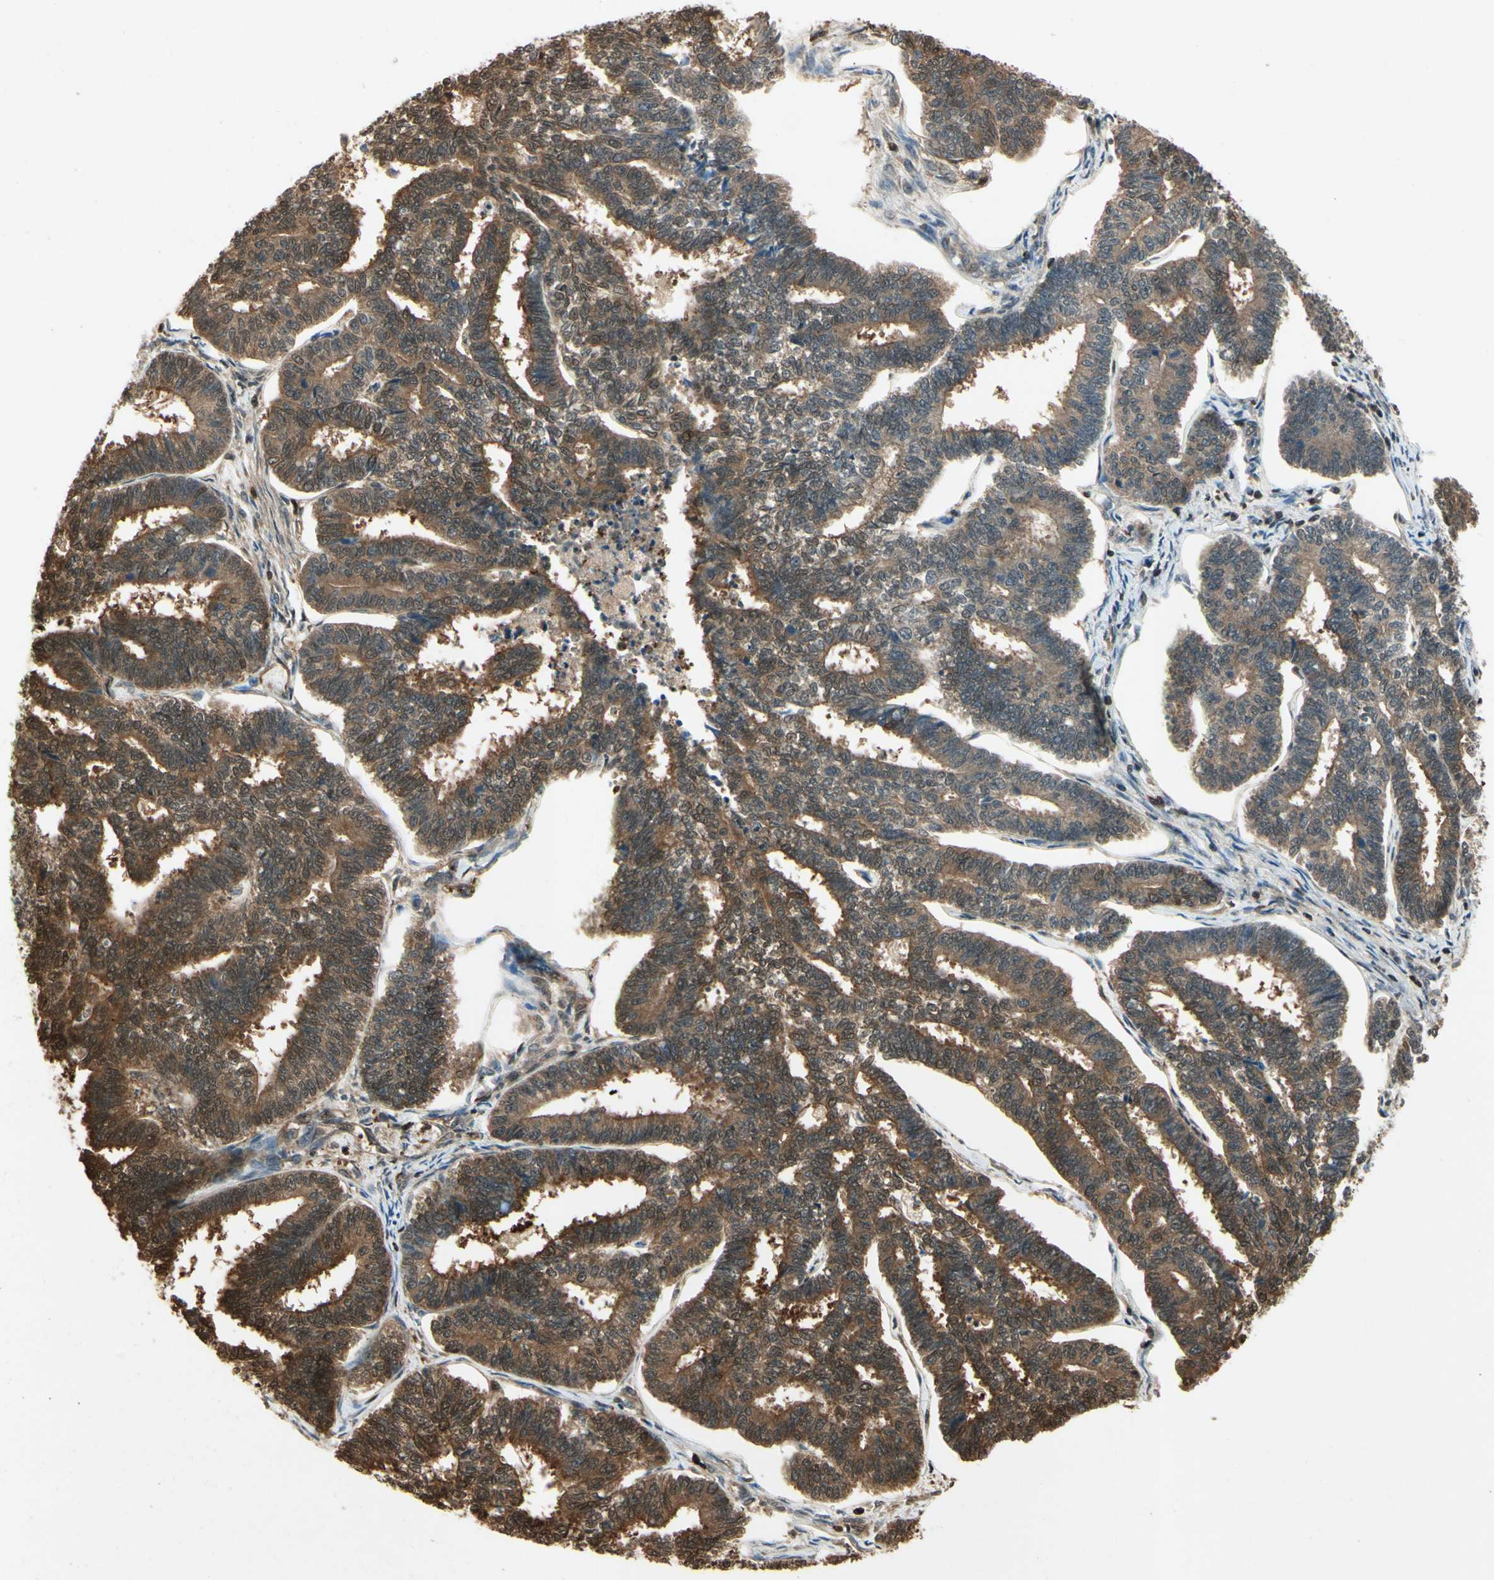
{"staining": {"intensity": "moderate", "quantity": "25%-75%", "location": "cytoplasmic/membranous"}, "tissue": "endometrial cancer", "cell_type": "Tumor cells", "image_type": "cancer", "snomed": [{"axis": "morphology", "description": "Adenocarcinoma, NOS"}, {"axis": "topography", "description": "Endometrium"}], "caption": "Protein positivity by immunohistochemistry displays moderate cytoplasmic/membranous staining in approximately 25%-75% of tumor cells in endometrial adenocarcinoma.", "gene": "YWHAQ", "patient": {"sex": "female", "age": 70}}